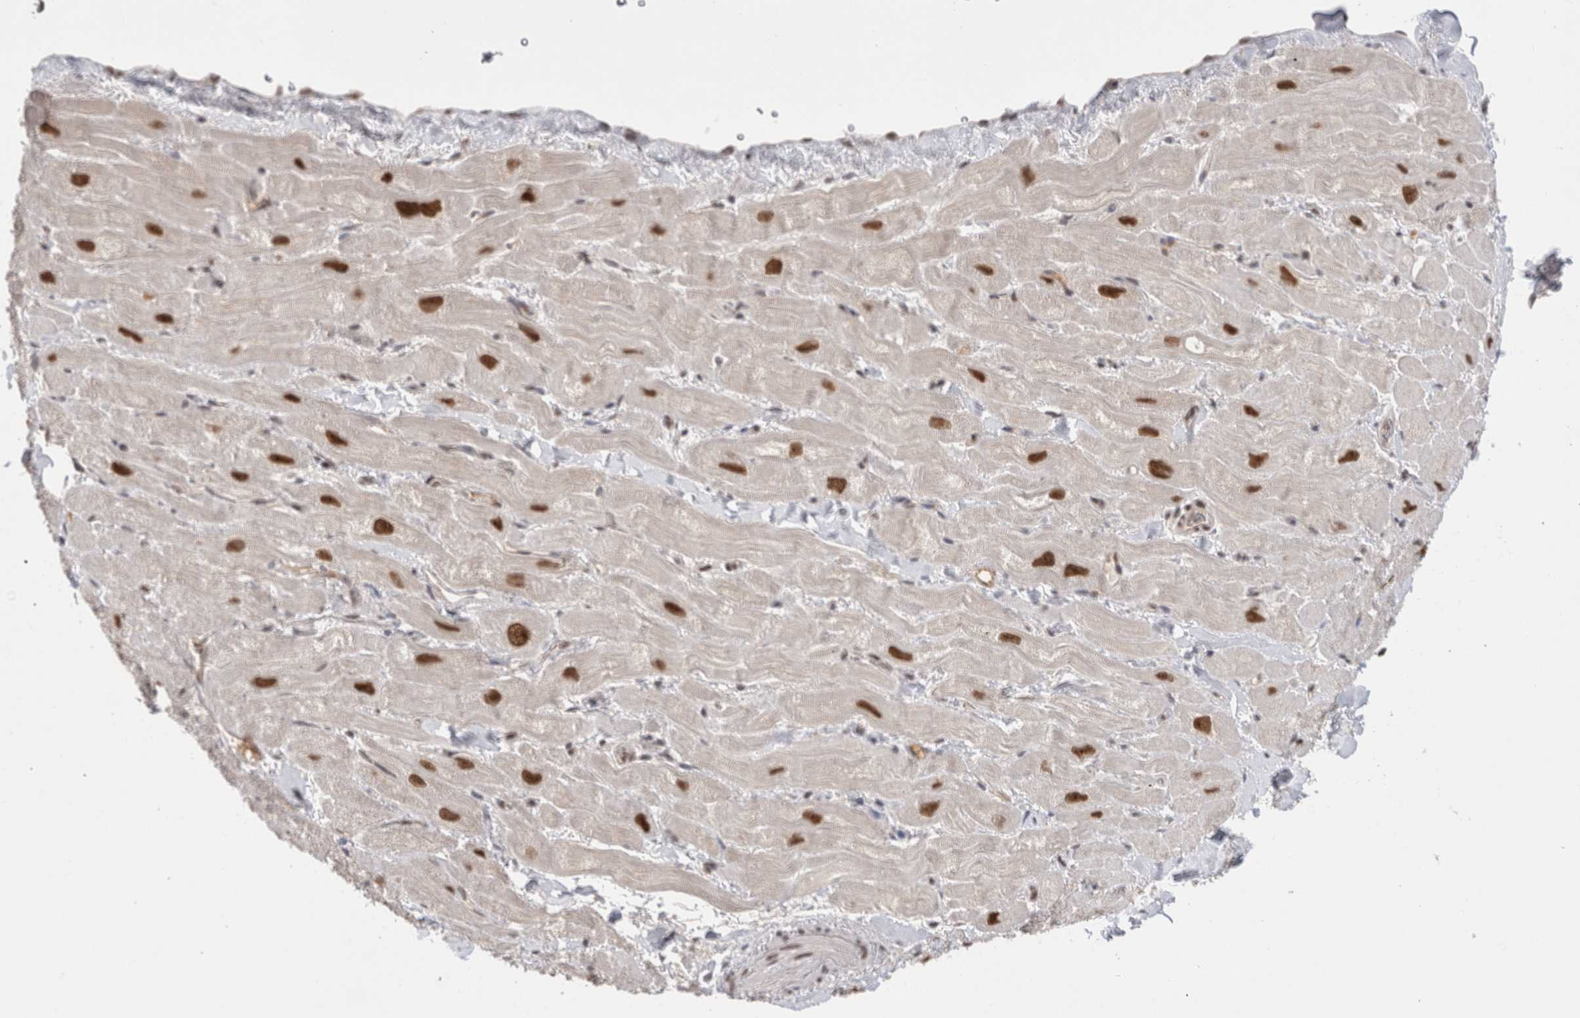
{"staining": {"intensity": "moderate", "quantity": "25%-75%", "location": "nuclear"}, "tissue": "heart muscle", "cell_type": "Cardiomyocytes", "image_type": "normal", "snomed": [{"axis": "morphology", "description": "Normal tissue, NOS"}, {"axis": "topography", "description": "Heart"}], "caption": "Immunohistochemistry (IHC) image of unremarkable heart muscle: heart muscle stained using immunohistochemistry reveals medium levels of moderate protein expression localized specifically in the nuclear of cardiomyocytes, appearing as a nuclear brown color.", "gene": "ZNF24", "patient": {"sex": "male", "age": 49}}